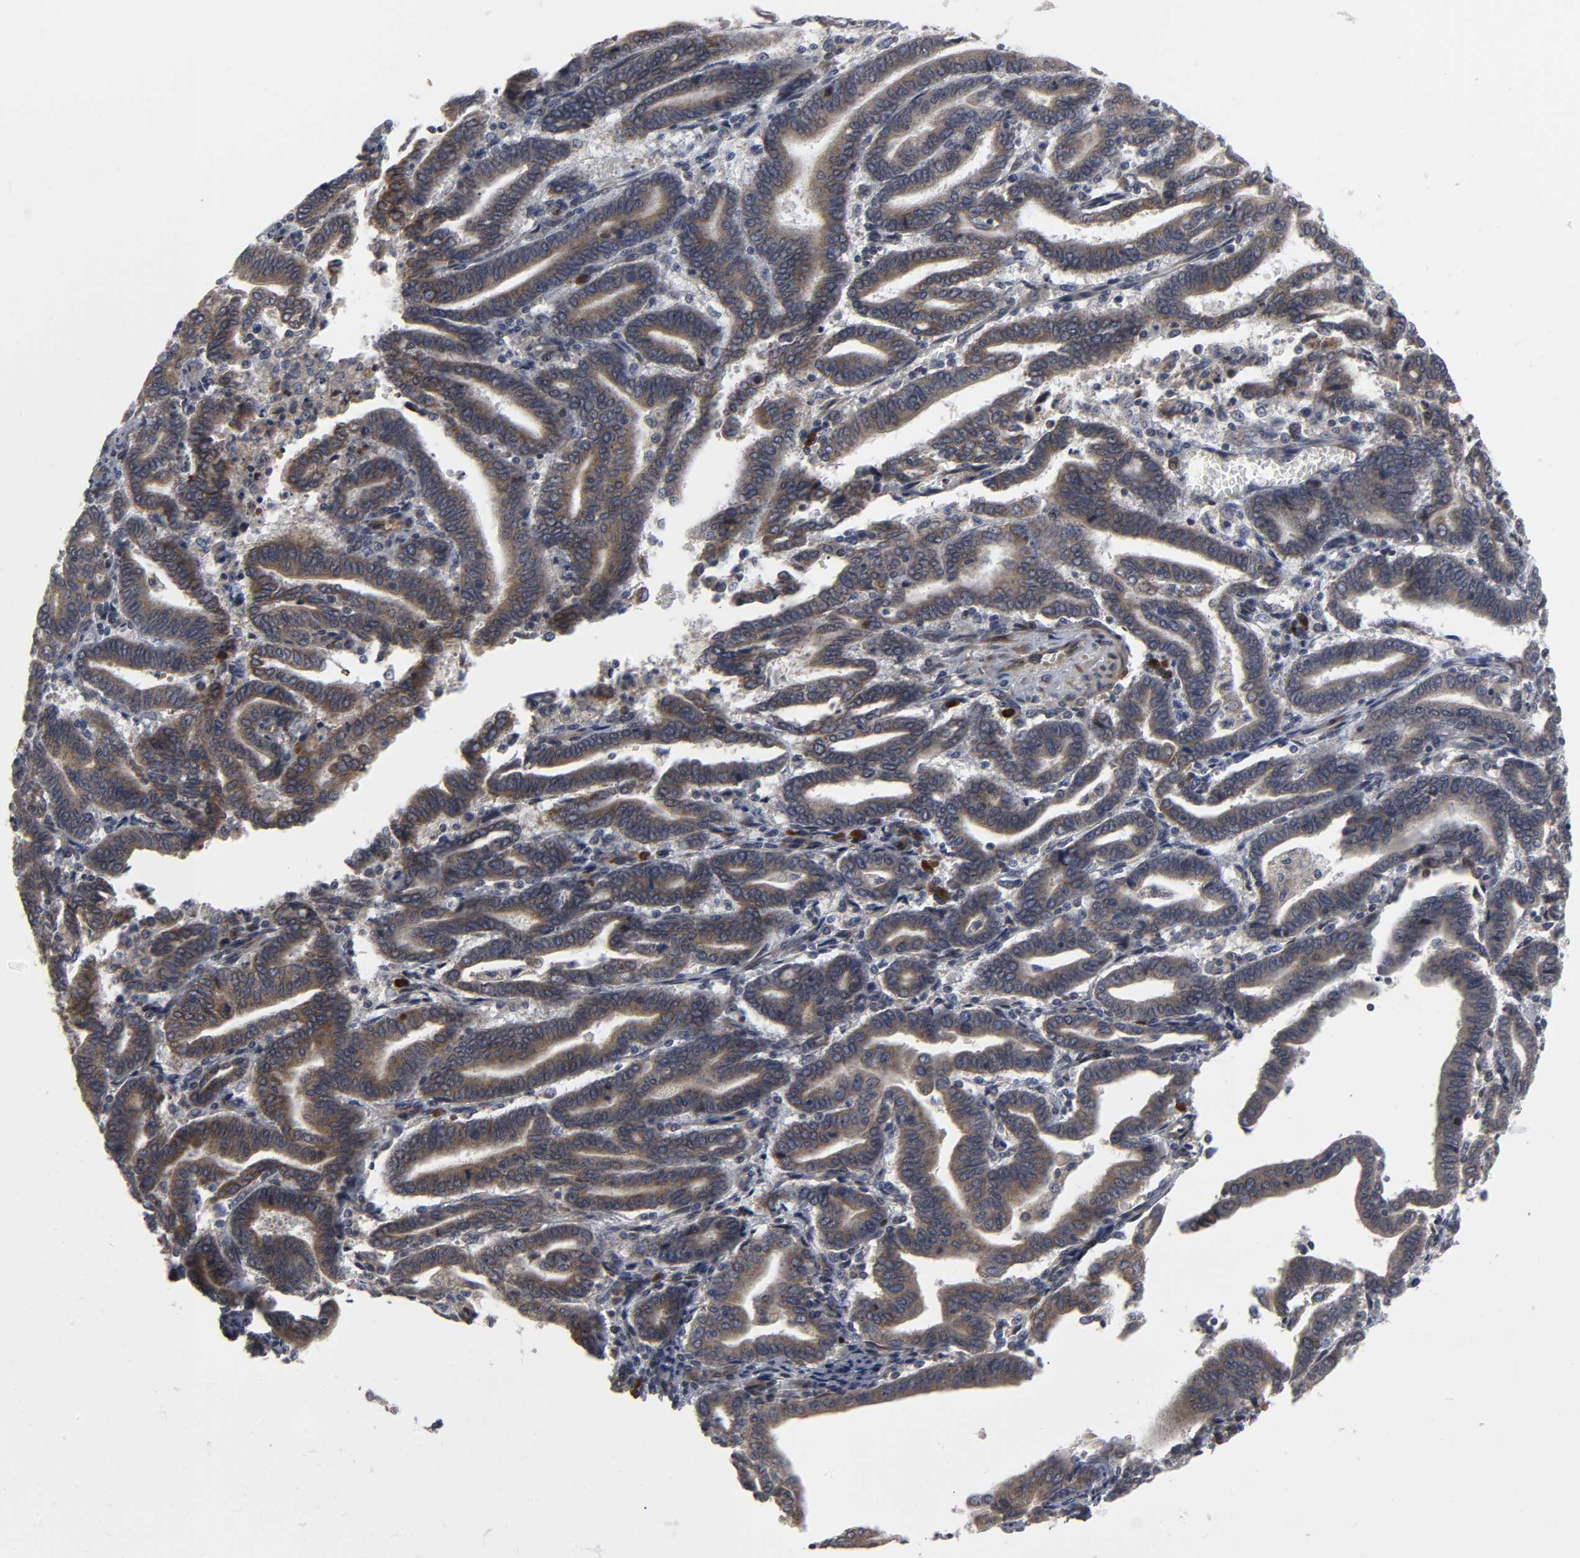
{"staining": {"intensity": "moderate", "quantity": ">75%", "location": "cytoplasmic/membranous"}, "tissue": "endometrial cancer", "cell_type": "Tumor cells", "image_type": "cancer", "snomed": [{"axis": "morphology", "description": "Adenocarcinoma, NOS"}, {"axis": "topography", "description": "Uterus"}], "caption": "Protein staining shows moderate cytoplasmic/membranous expression in about >75% of tumor cells in endometrial cancer (adenocarcinoma).", "gene": "ASB6", "patient": {"sex": "female", "age": 83}}